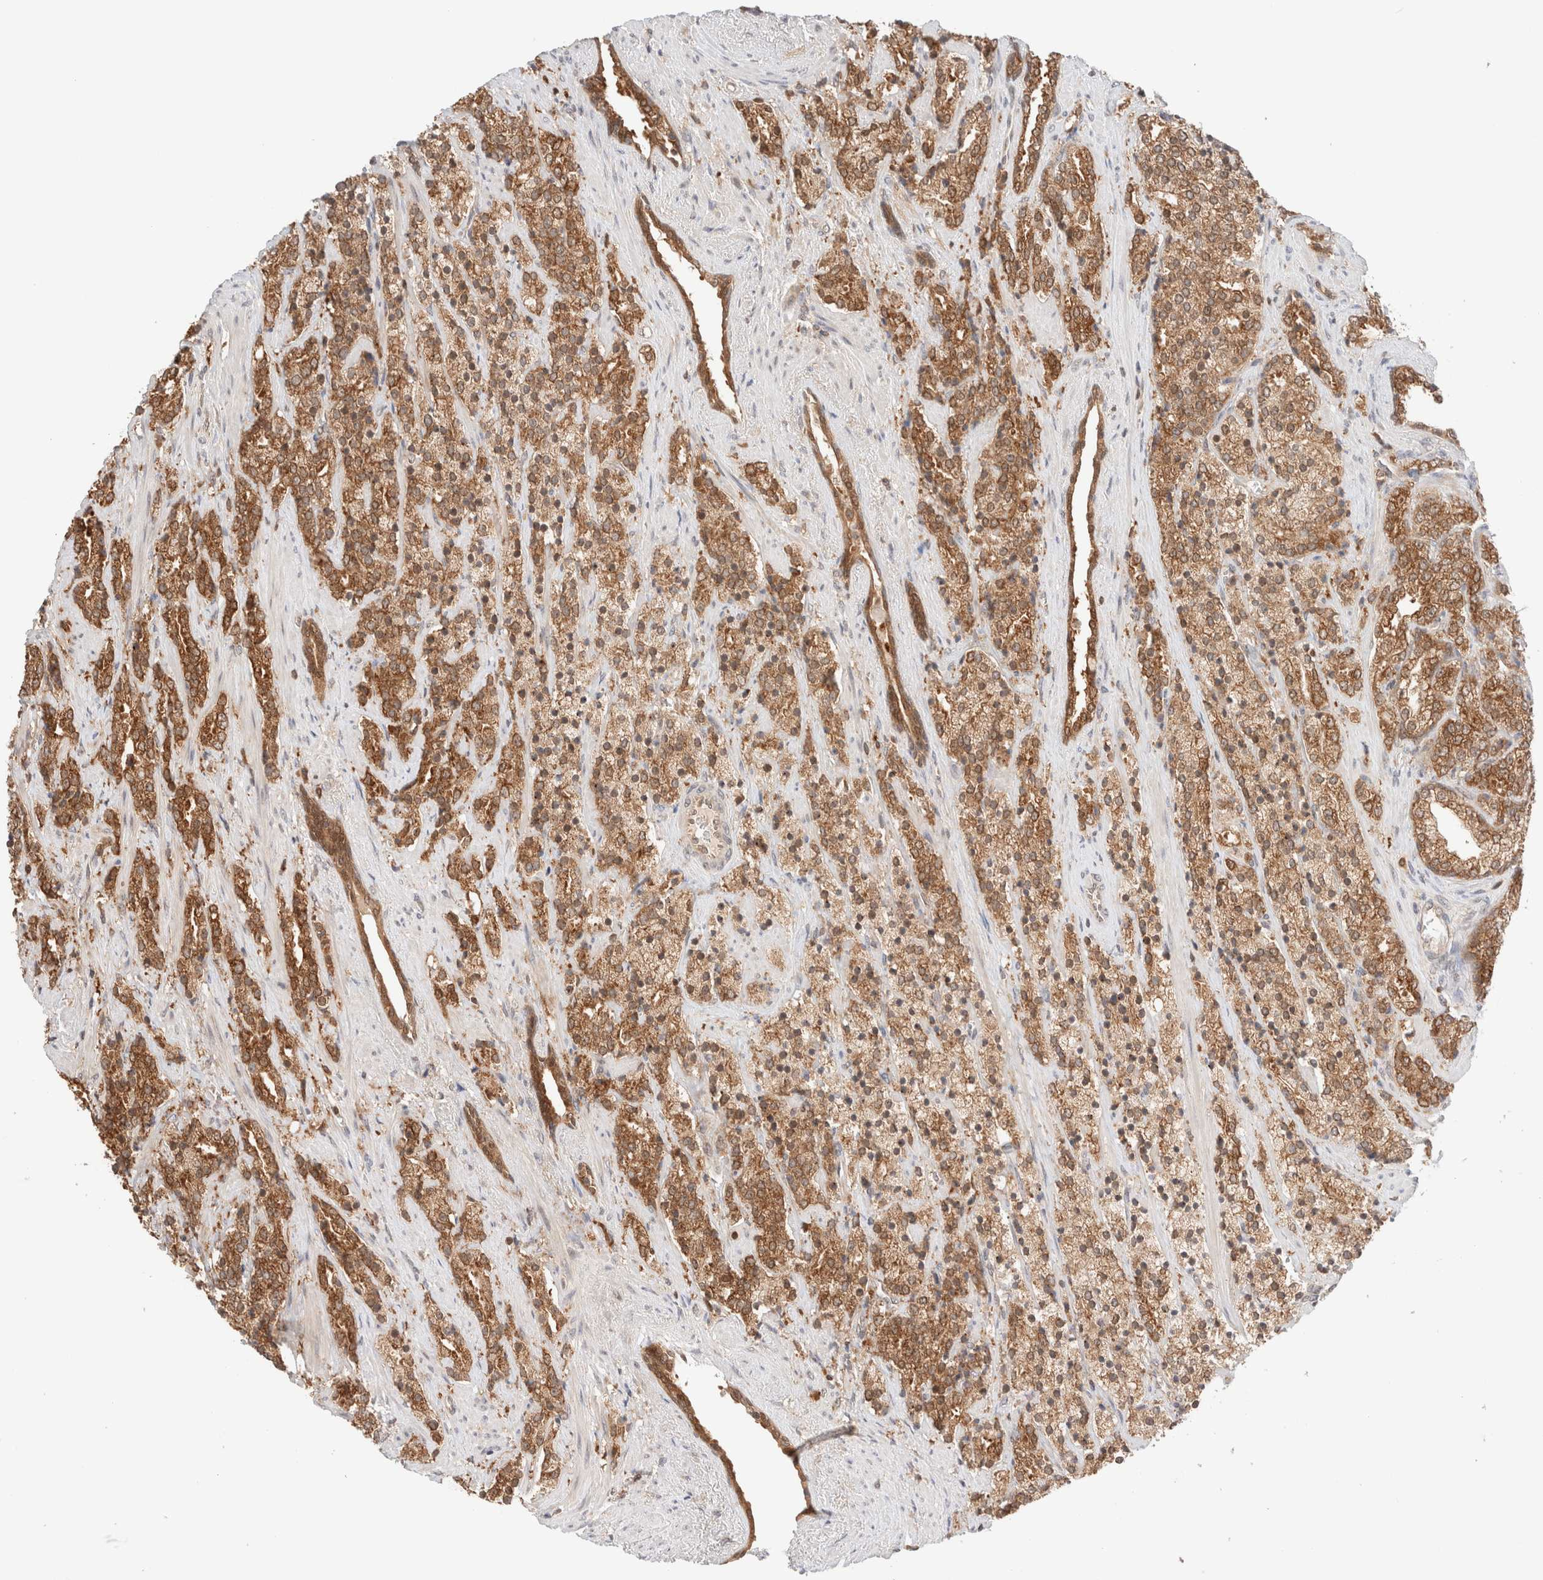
{"staining": {"intensity": "moderate", "quantity": ">75%", "location": "cytoplasmic/membranous"}, "tissue": "prostate cancer", "cell_type": "Tumor cells", "image_type": "cancer", "snomed": [{"axis": "morphology", "description": "Adenocarcinoma, High grade"}, {"axis": "topography", "description": "Prostate"}], "caption": "A medium amount of moderate cytoplasmic/membranous staining is identified in about >75% of tumor cells in prostate cancer tissue.", "gene": "XKR4", "patient": {"sex": "male", "age": 71}}